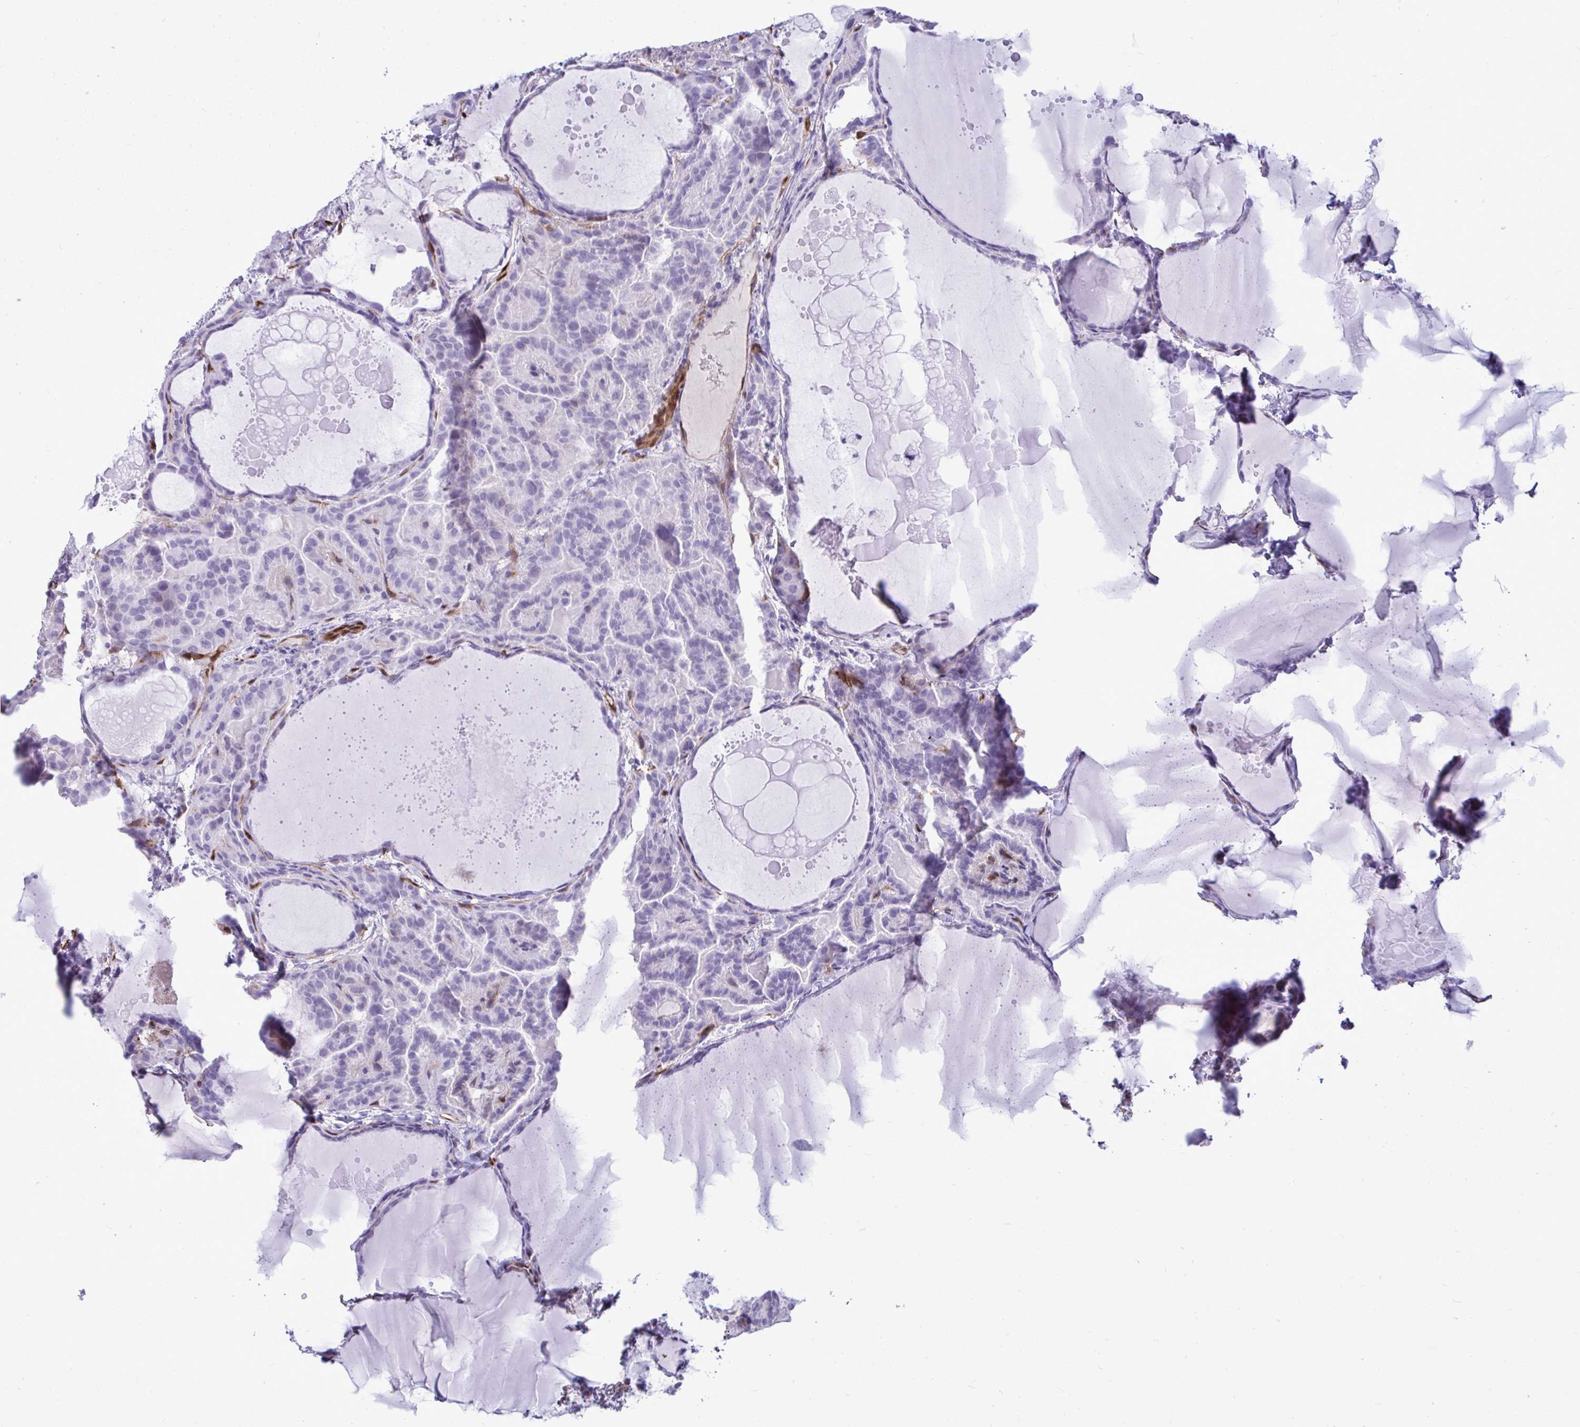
{"staining": {"intensity": "negative", "quantity": "none", "location": "none"}, "tissue": "thyroid cancer", "cell_type": "Tumor cells", "image_type": "cancer", "snomed": [{"axis": "morphology", "description": "Papillary adenocarcinoma, NOS"}, {"axis": "topography", "description": "Thyroid gland"}], "caption": "An IHC image of thyroid cancer is shown. There is no staining in tumor cells of thyroid cancer.", "gene": "LIMS2", "patient": {"sex": "female", "age": 46}}